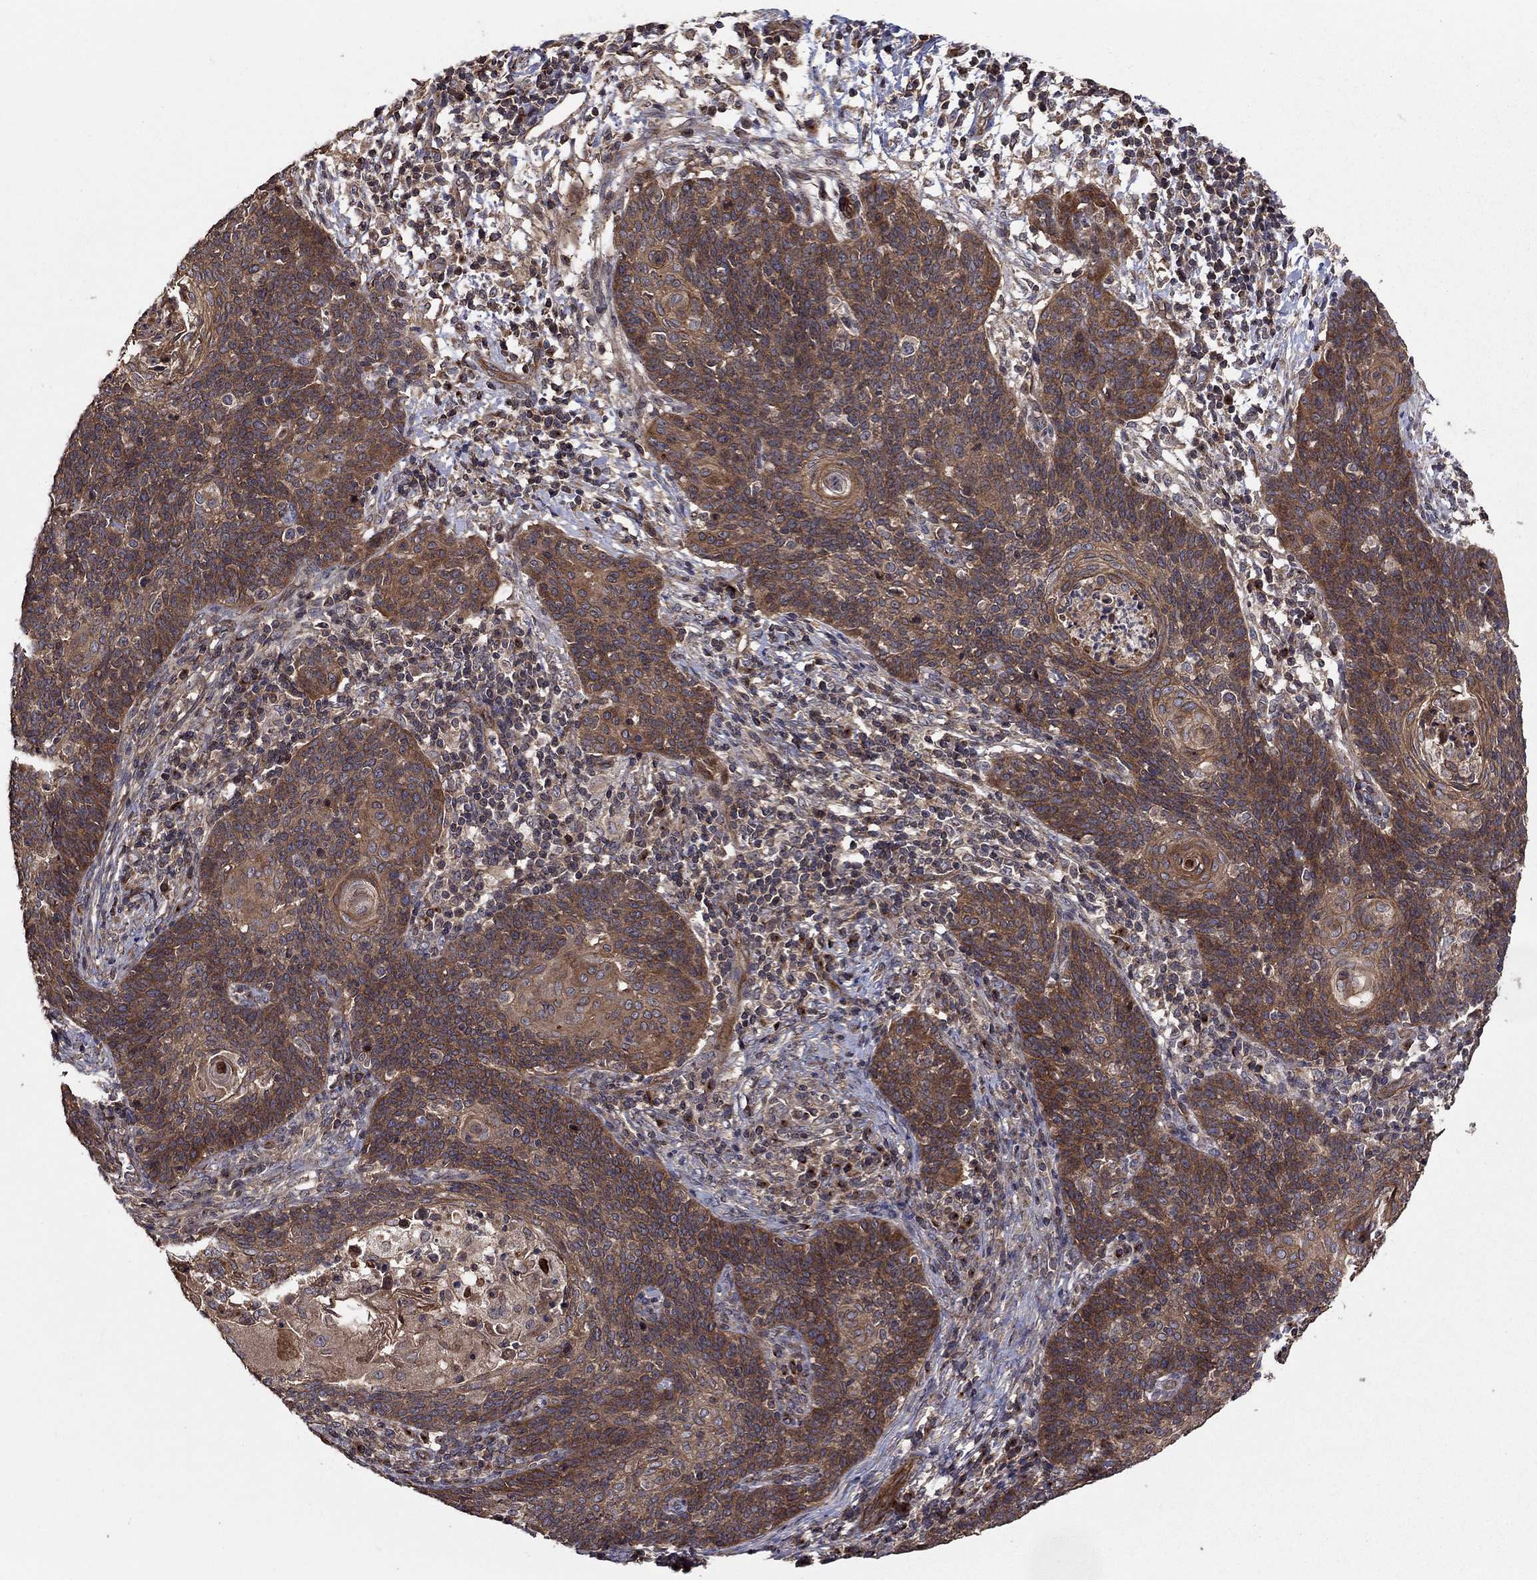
{"staining": {"intensity": "strong", "quantity": "25%-75%", "location": "cytoplasmic/membranous"}, "tissue": "cervical cancer", "cell_type": "Tumor cells", "image_type": "cancer", "snomed": [{"axis": "morphology", "description": "Squamous cell carcinoma, NOS"}, {"axis": "topography", "description": "Cervix"}], "caption": "Immunohistochemical staining of cervical squamous cell carcinoma reveals high levels of strong cytoplasmic/membranous protein expression in about 25%-75% of tumor cells.", "gene": "BMERB1", "patient": {"sex": "female", "age": 39}}